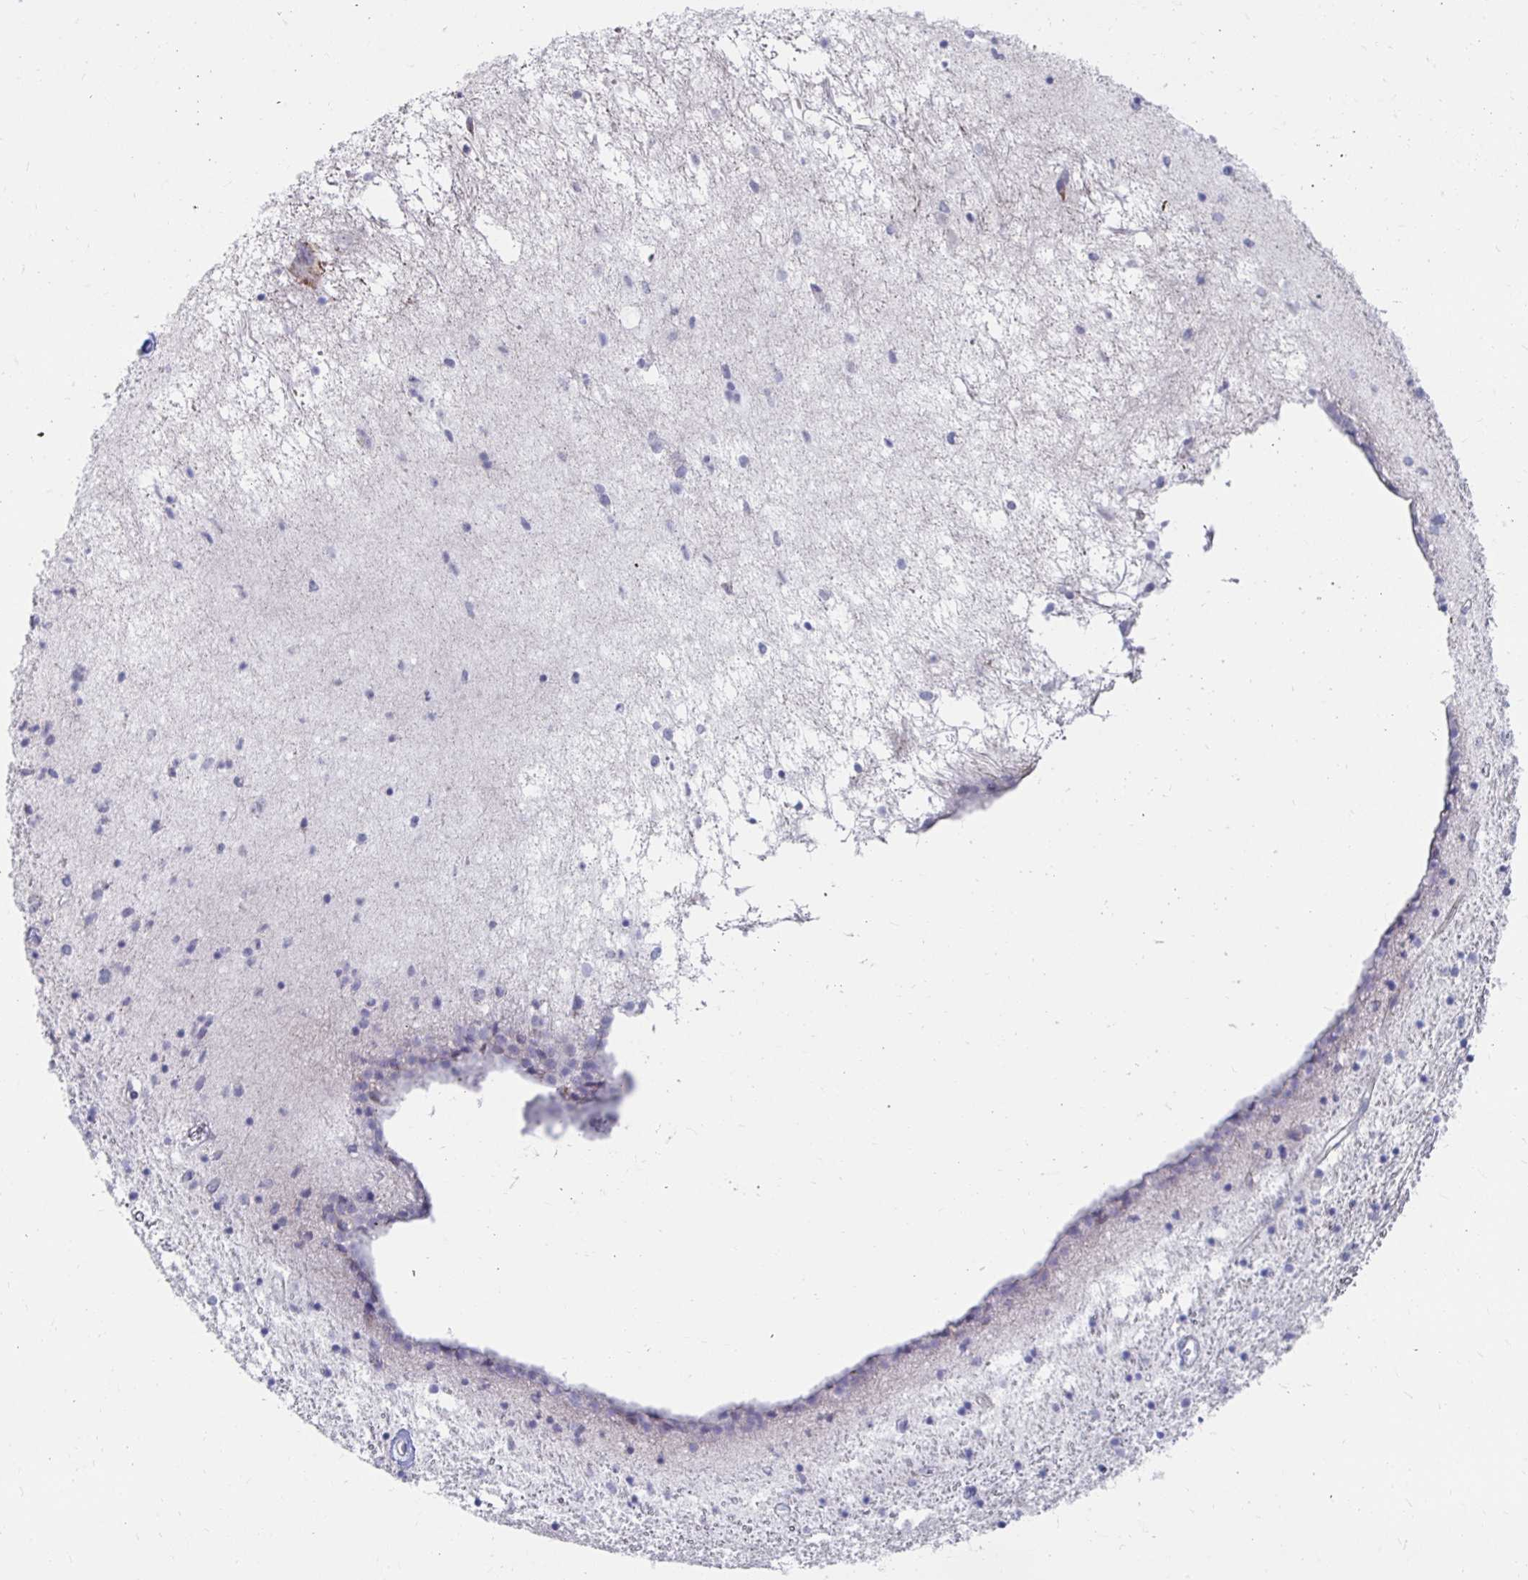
{"staining": {"intensity": "negative", "quantity": "none", "location": "none"}, "tissue": "caudate", "cell_type": "Glial cells", "image_type": "normal", "snomed": [{"axis": "morphology", "description": "Normal tissue, NOS"}, {"axis": "topography", "description": "Lateral ventricle wall"}], "caption": "IHC photomicrograph of normal caudate: caudate stained with DAB (3,3'-diaminobenzidine) demonstrates no significant protein positivity in glial cells. Brightfield microscopy of IHC stained with DAB (brown) and hematoxylin (blue), captured at high magnification.", "gene": "NOCT", "patient": {"sex": "male", "age": 70}}